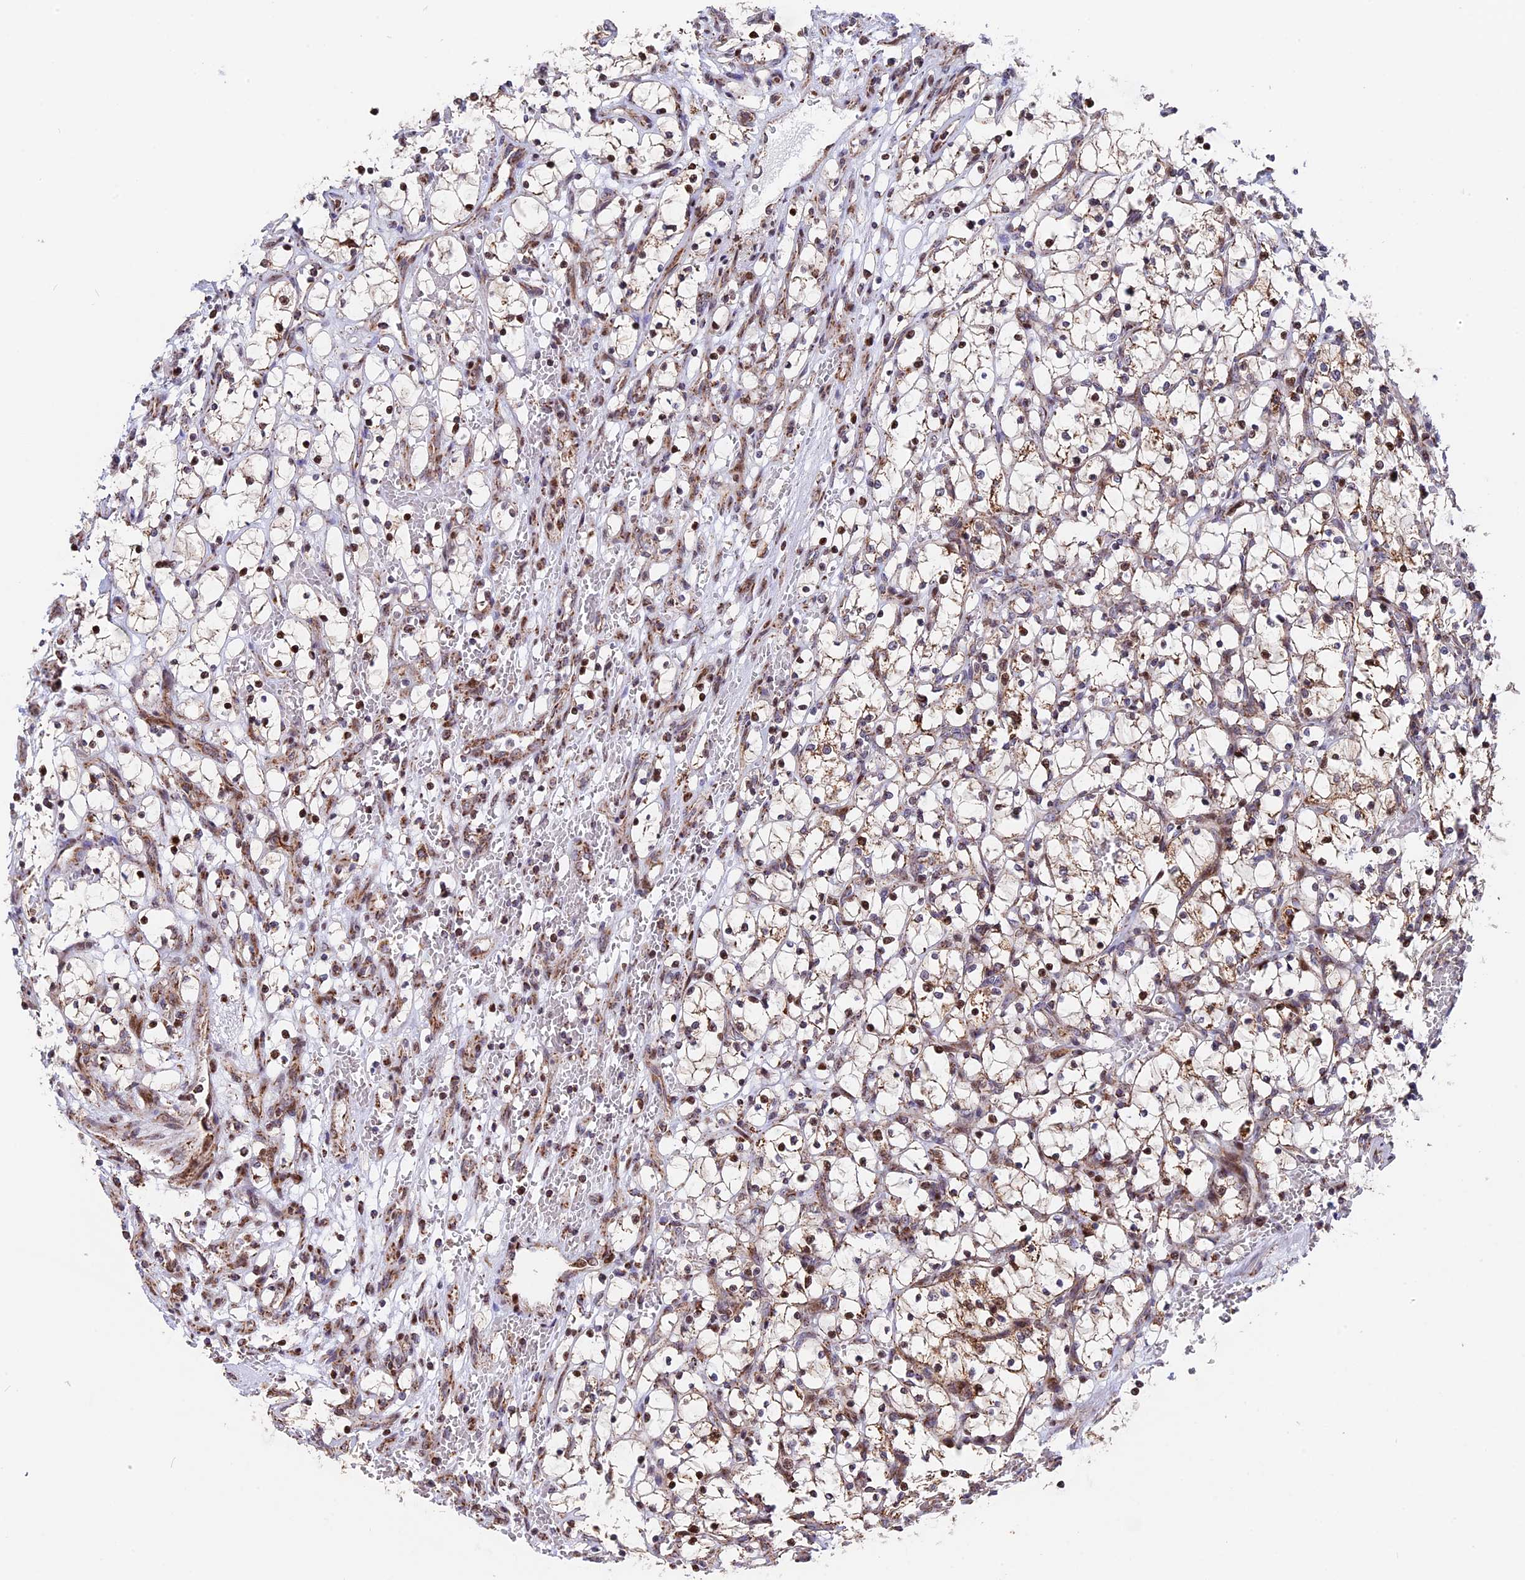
{"staining": {"intensity": "moderate", "quantity": "<25%", "location": "cytoplasmic/membranous,nuclear"}, "tissue": "renal cancer", "cell_type": "Tumor cells", "image_type": "cancer", "snomed": [{"axis": "morphology", "description": "Adenocarcinoma, NOS"}, {"axis": "topography", "description": "Kidney"}], "caption": "About <25% of tumor cells in human renal cancer (adenocarcinoma) show moderate cytoplasmic/membranous and nuclear protein staining as visualized by brown immunohistochemical staining.", "gene": "FAM174C", "patient": {"sex": "female", "age": 69}}